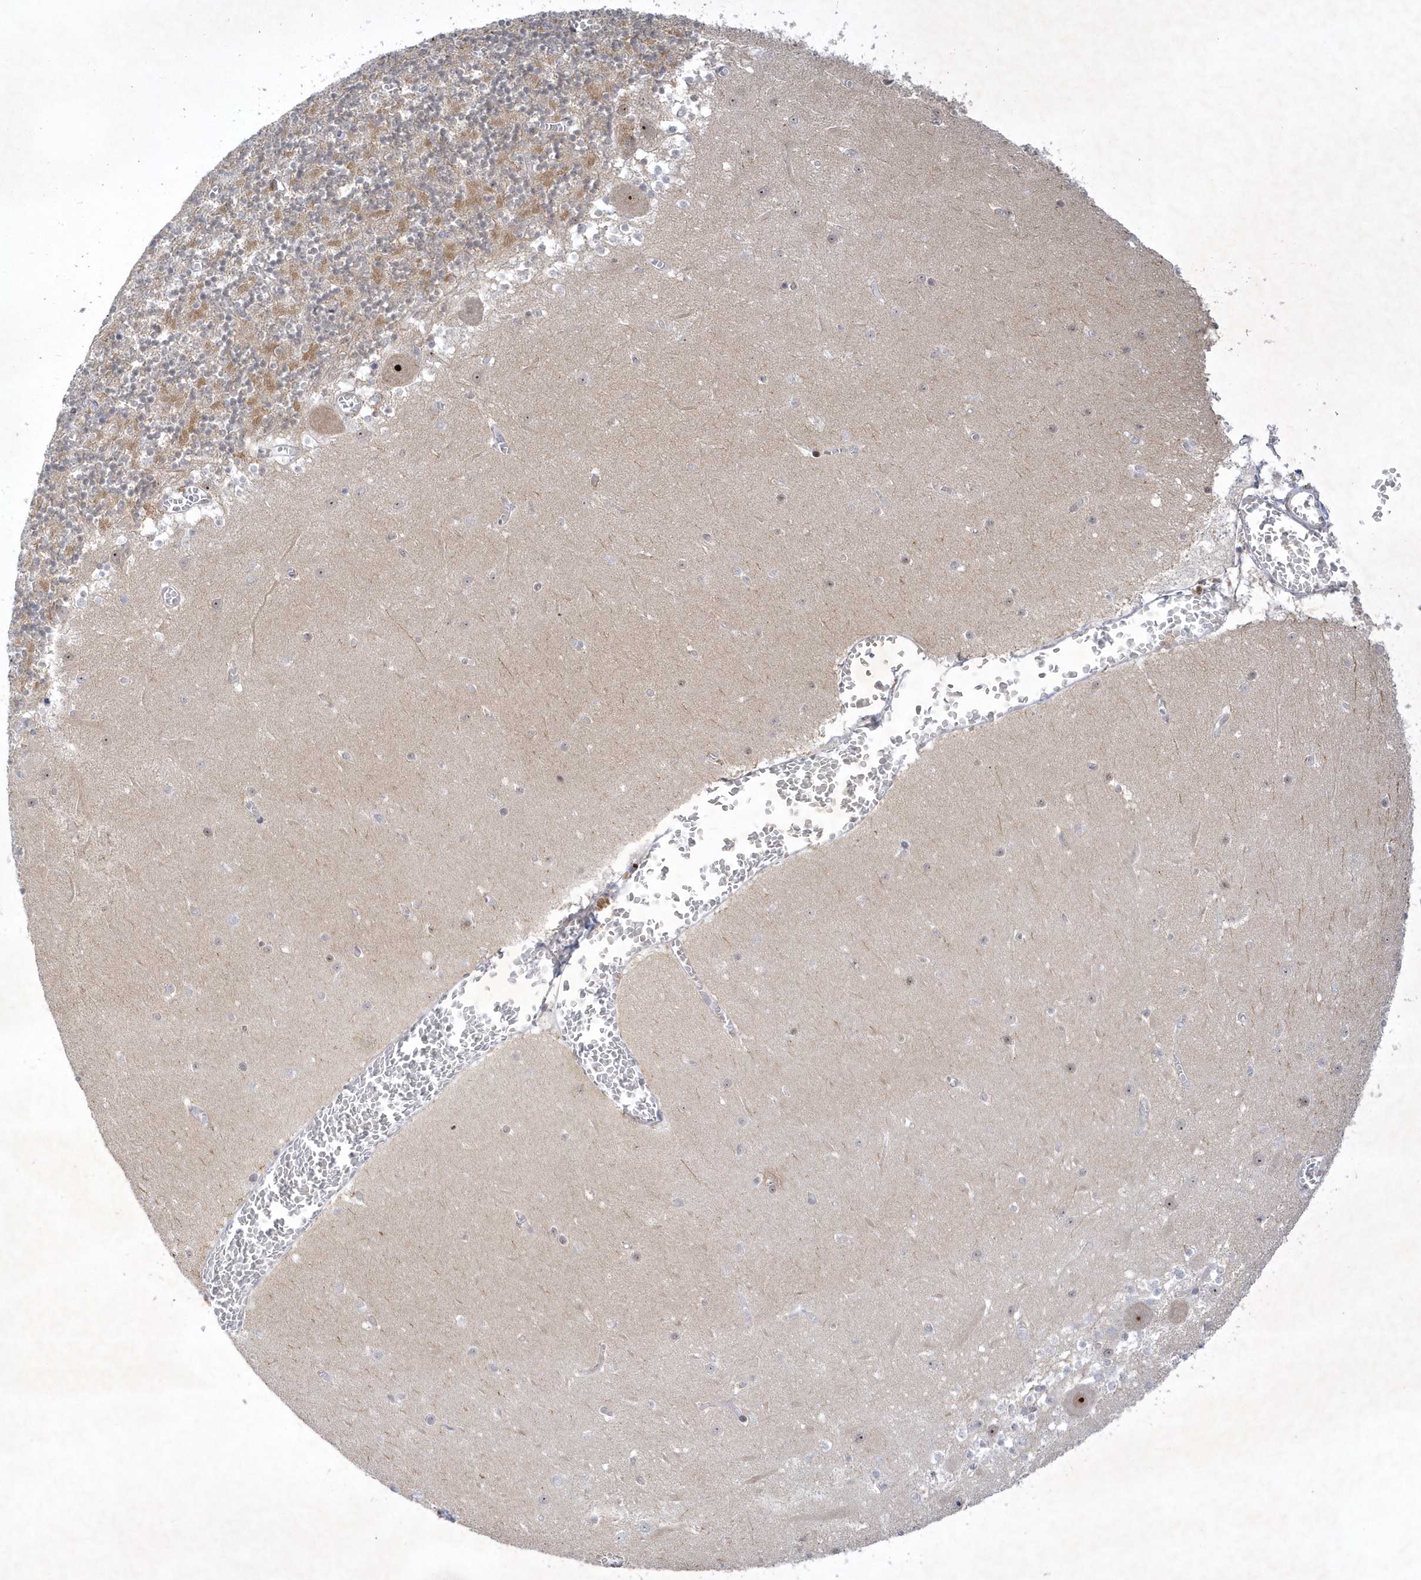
{"staining": {"intensity": "weak", "quantity": "25%-75%", "location": "cytoplasmic/membranous"}, "tissue": "cerebellum", "cell_type": "Cells in granular layer", "image_type": "normal", "snomed": [{"axis": "morphology", "description": "Normal tissue, NOS"}, {"axis": "topography", "description": "Cerebellum"}], "caption": "IHC of benign human cerebellum displays low levels of weak cytoplasmic/membranous expression in approximately 25%-75% of cells in granular layer. (DAB = brown stain, brightfield microscopy at high magnification).", "gene": "NPM3", "patient": {"sex": "female", "age": 28}}